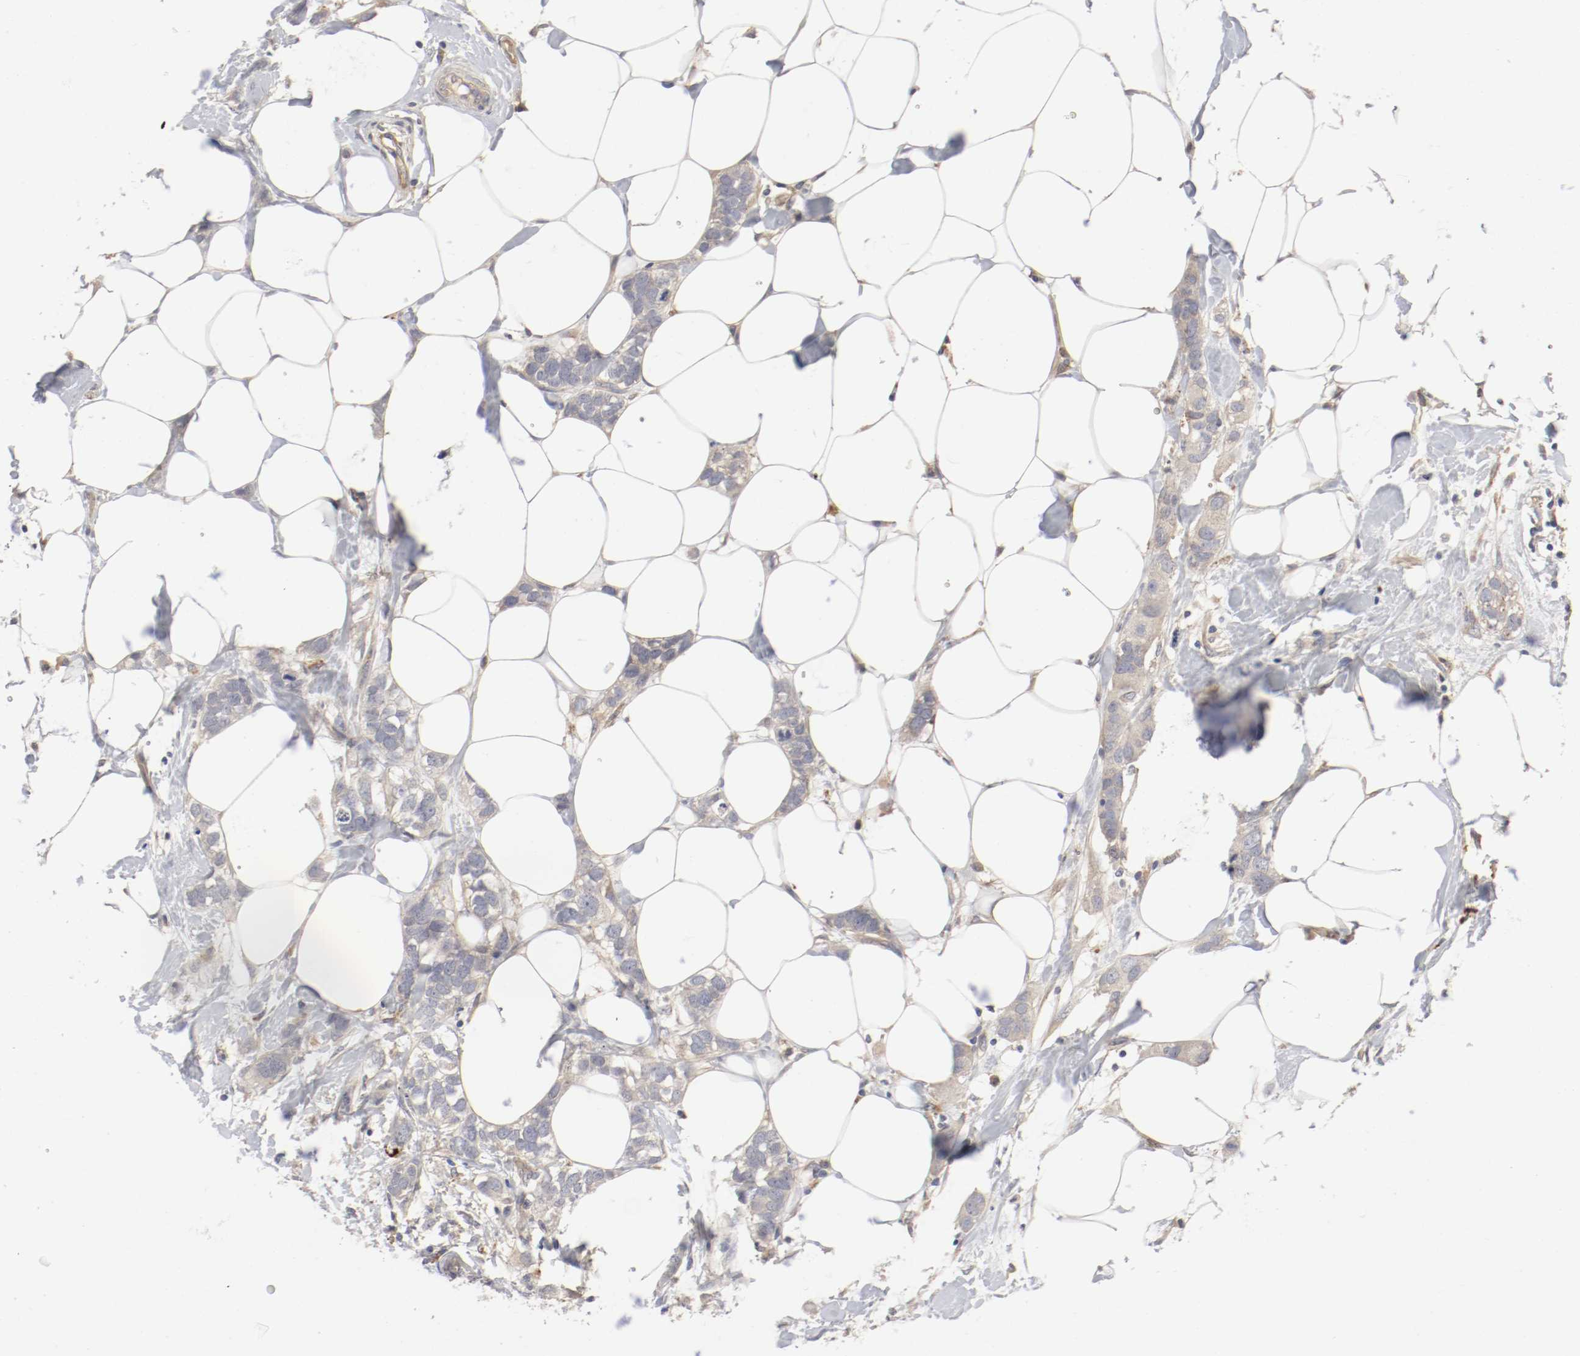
{"staining": {"intensity": "weak", "quantity": "25%-75%", "location": "cytoplasmic/membranous"}, "tissue": "breast cancer", "cell_type": "Tumor cells", "image_type": "cancer", "snomed": [{"axis": "morphology", "description": "Normal tissue, NOS"}, {"axis": "morphology", "description": "Duct carcinoma"}, {"axis": "topography", "description": "Breast"}], "caption": "Weak cytoplasmic/membranous protein positivity is seen in approximately 25%-75% of tumor cells in breast cancer (invasive ductal carcinoma).", "gene": "REN", "patient": {"sex": "female", "age": 50}}